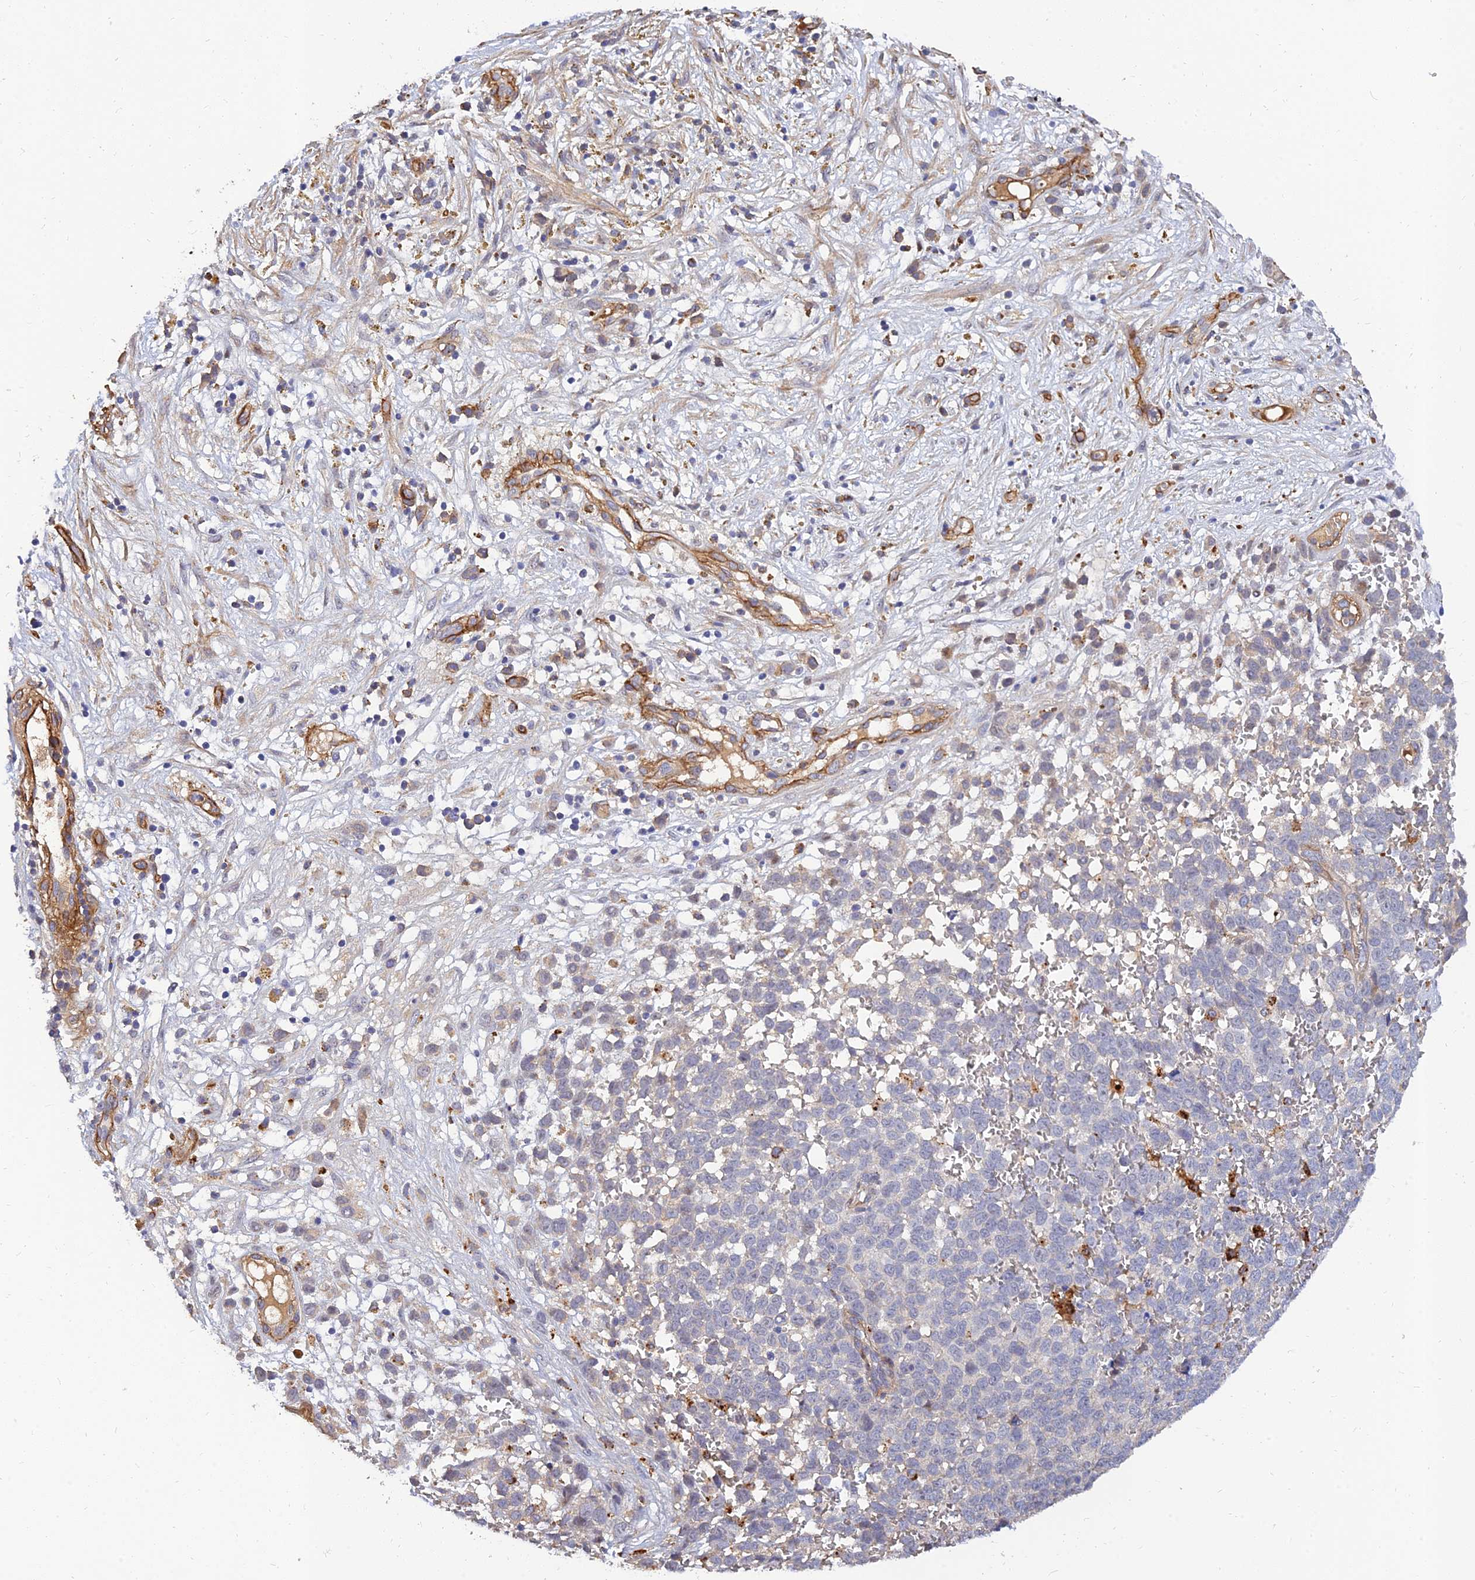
{"staining": {"intensity": "negative", "quantity": "none", "location": "none"}, "tissue": "melanoma", "cell_type": "Tumor cells", "image_type": "cancer", "snomed": [{"axis": "morphology", "description": "Malignant melanoma, NOS"}, {"axis": "topography", "description": "Nose, NOS"}], "caption": "The photomicrograph demonstrates no significant positivity in tumor cells of melanoma. (Stains: DAB (3,3'-diaminobenzidine) immunohistochemistry with hematoxylin counter stain, Microscopy: brightfield microscopy at high magnification).", "gene": "MRPL35", "patient": {"sex": "female", "age": 48}}